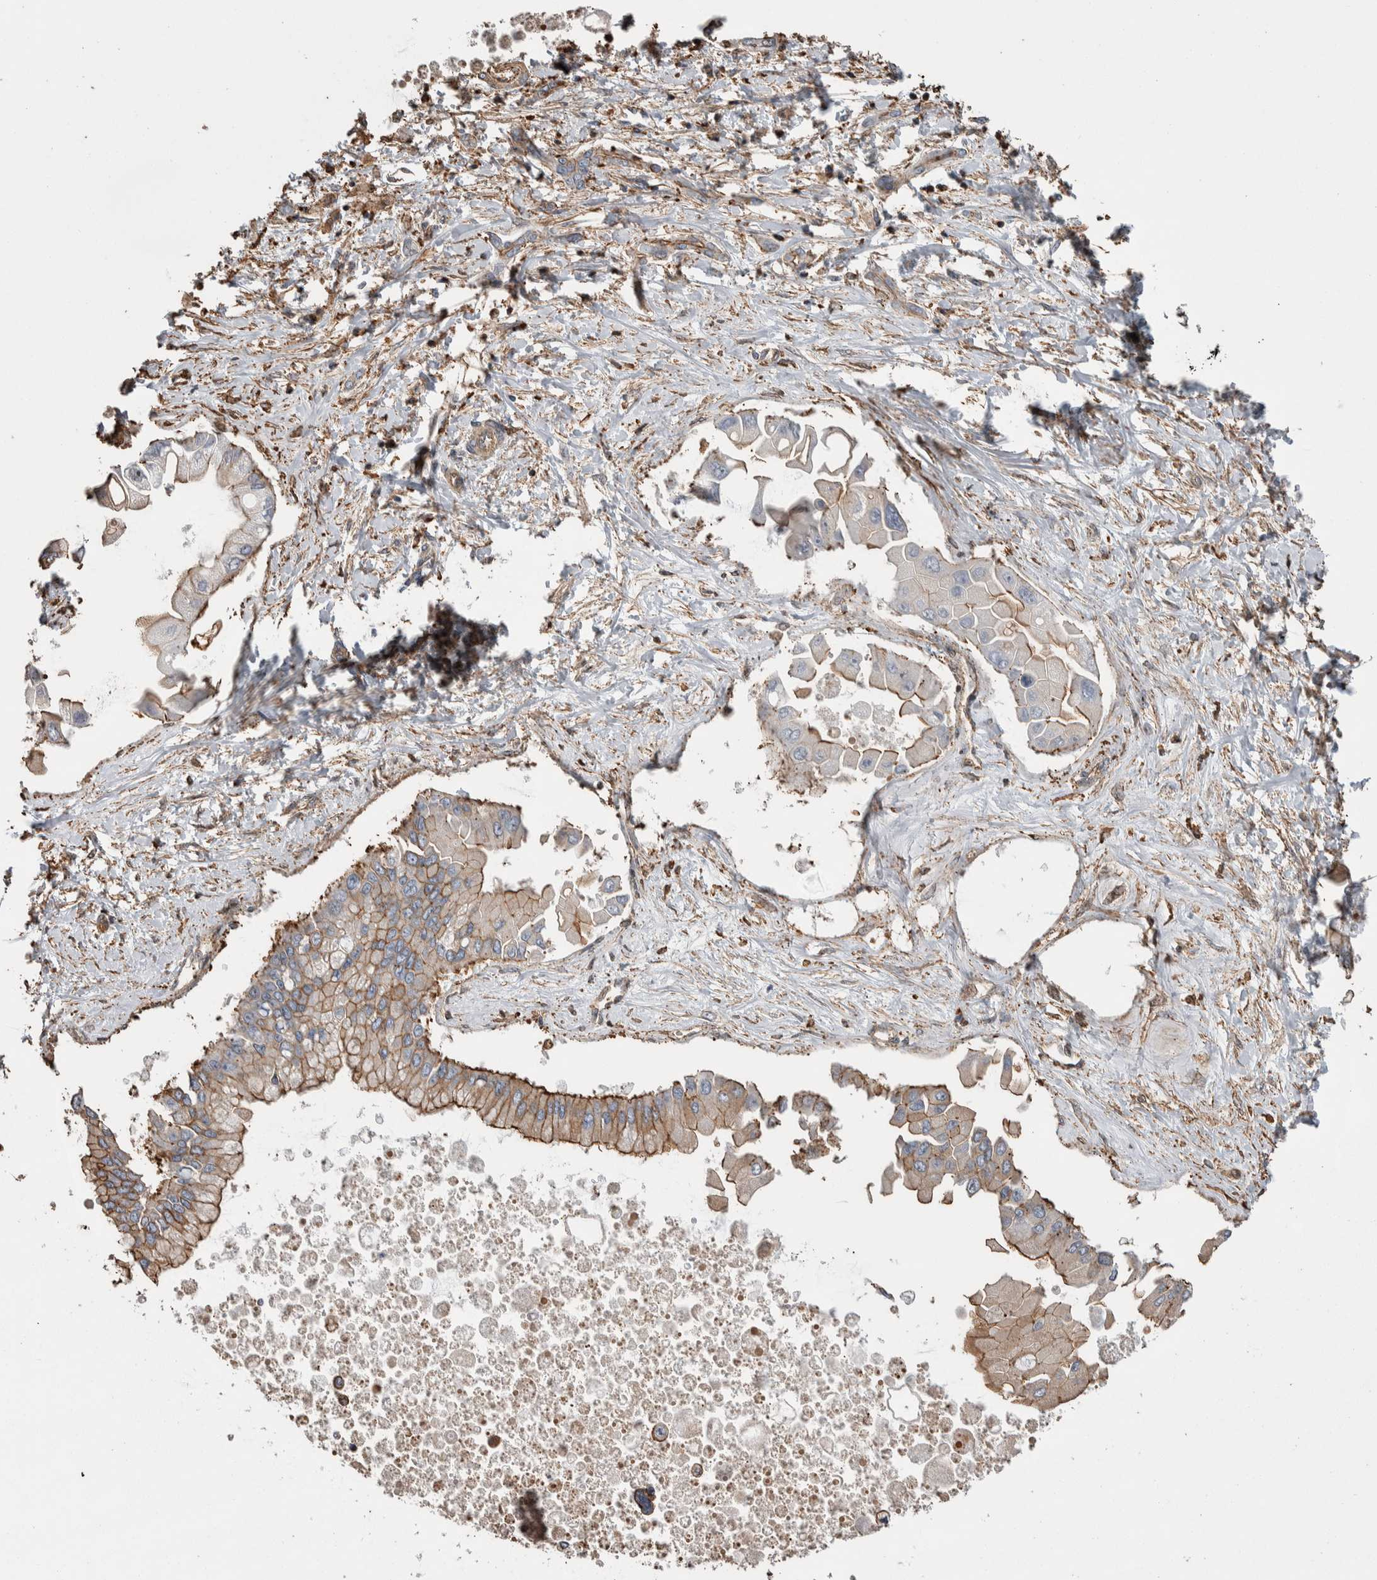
{"staining": {"intensity": "moderate", "quantity": "25%-75%", "location": "cytoplasmic/membranous"}, "tissue": "liver cancer", "cell_type": "Tumor cells", "image_type": "cancer", "snomed": [{"axis": "morphology", "description": "Cholangiocarcinoma"}, {"axis": "topography", "description": "Liver"}], "caption": "Human liver cancer stained with a protein marker demonstrates moderate staining in tumor cells.", "gene": "ENPP2", "patient": {"sex": "male", "age": 50}}